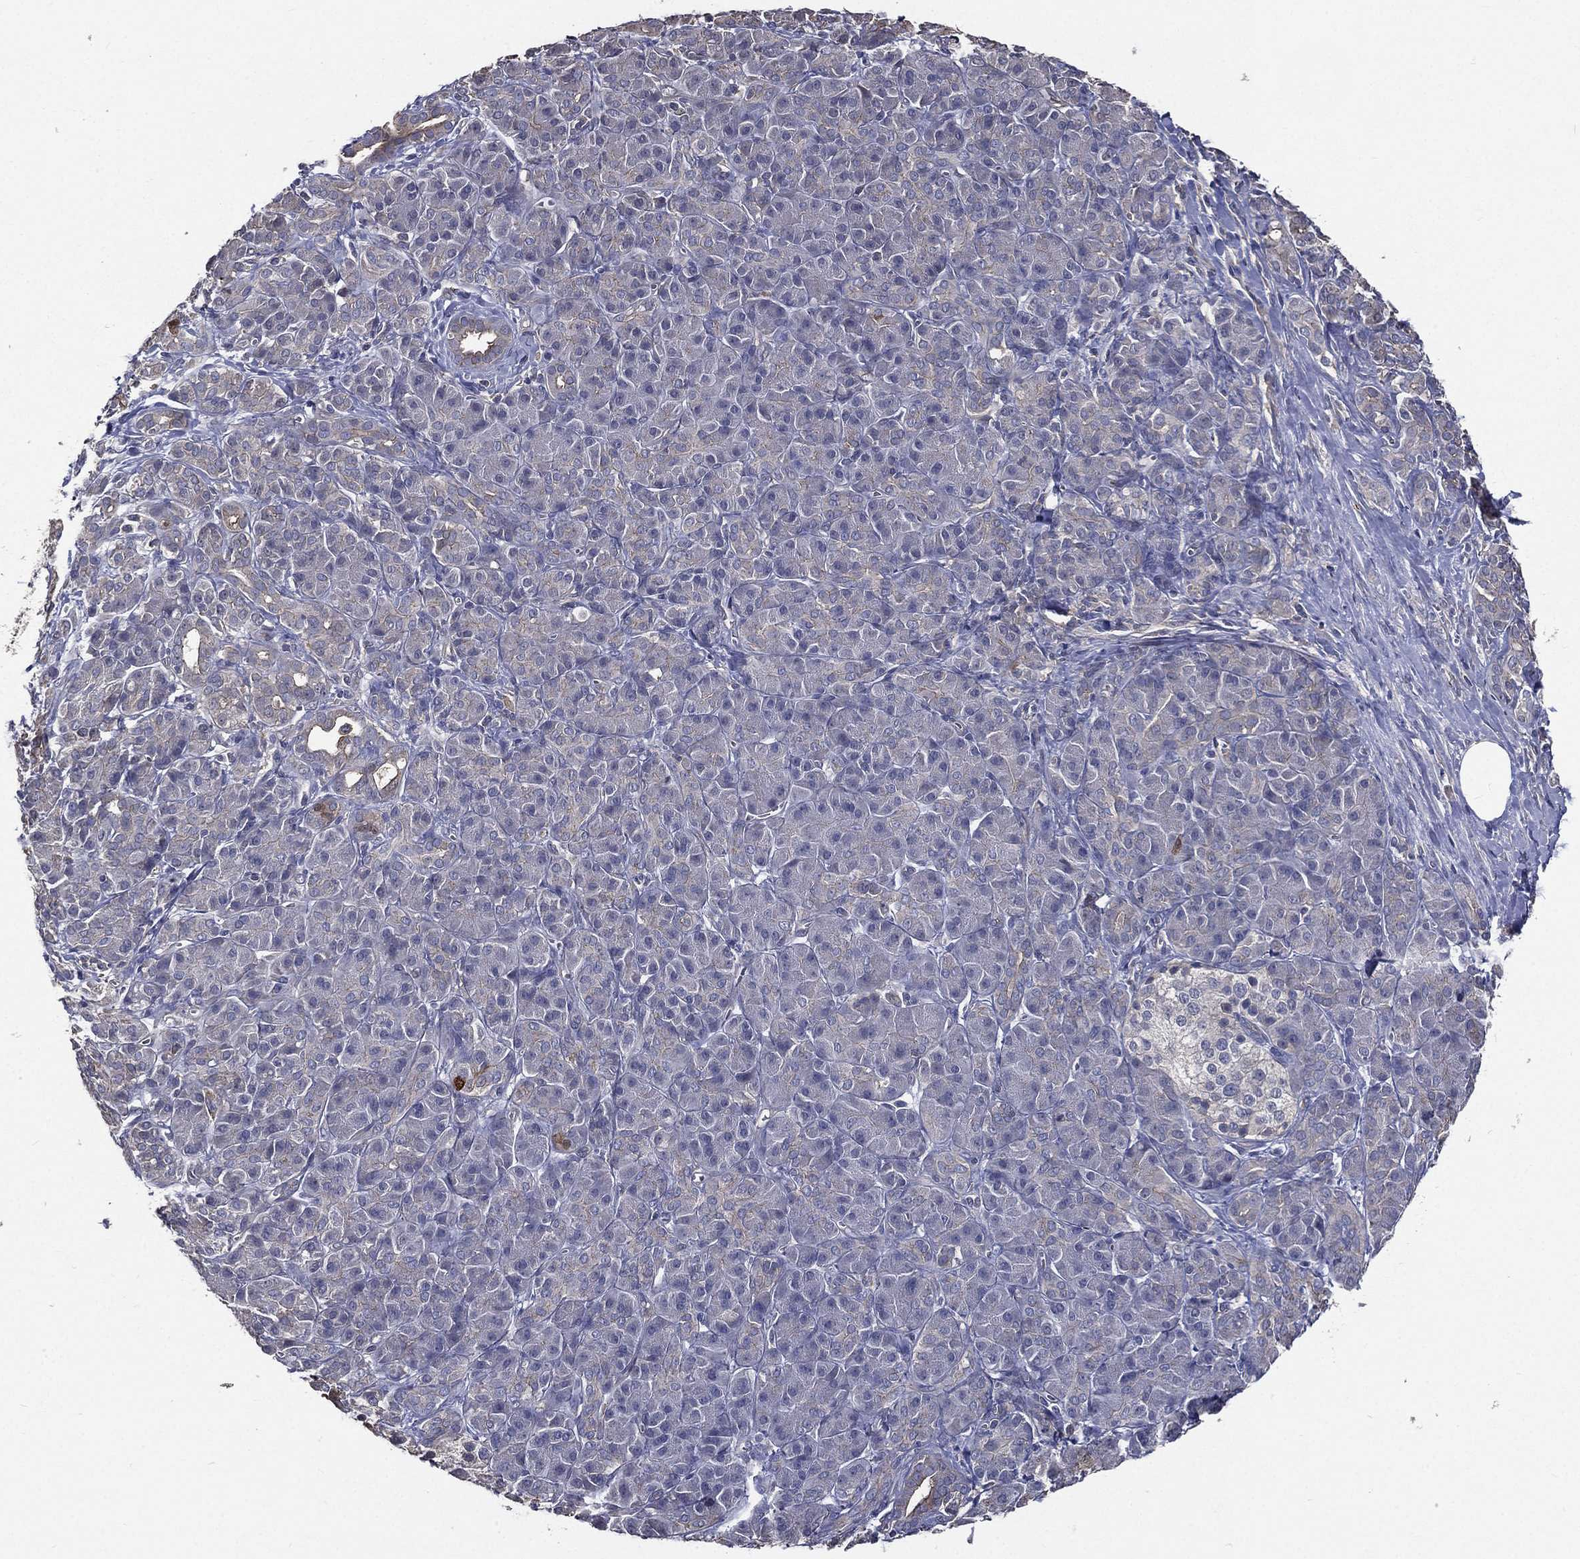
{"staining": {"intensity": "negative", "quantity": "none", "location": "none"}, "tissue": "pancreatic cancer", "cell_type": "Tumor cells", "image_type": "cancer", "snomed": [{"axis": "morphology", "description": "Adenocarcinoma, NOS"}, {"axis": "topography", "description": "Pancreas"}], "caption": "Immunohistochemical staining of human pancreatic cancer reveals no significant expression in tumor cells.", "gene": "SERPINB2", "patient": {"sex": "male", "age": 61}}